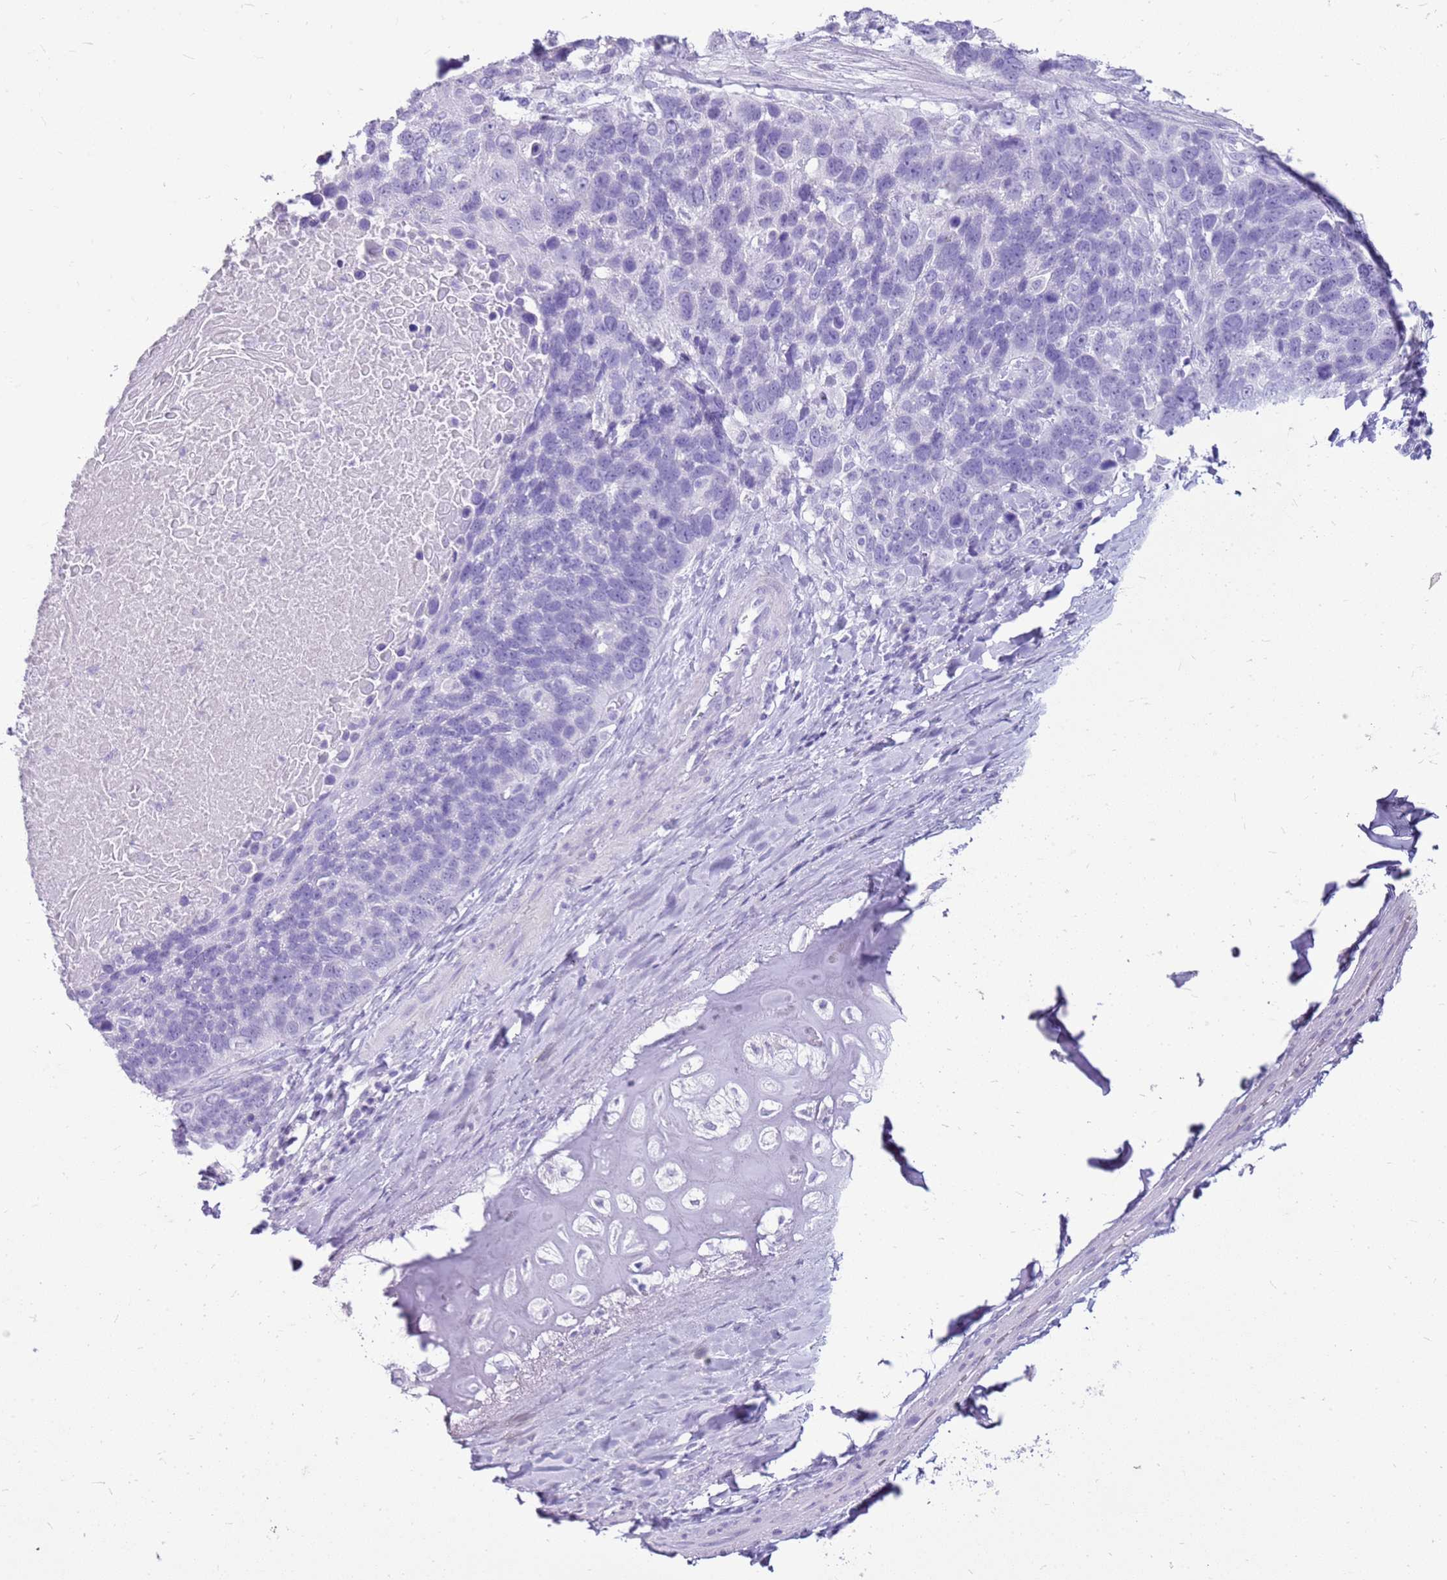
{"staining": {"intensity": "negative", "quantity": "none", "location": "none"}, "tissue": "lung cancer", "cell_type": "Tumor cells", "image_type": "cancer", "snomed": [{"axis": "morphology", "description": "Squamous cell carcinoma, NOS"}, {"axis": "topography", "description": "Lung"}], "caption": "DAB immunohistochemical staining of human lung cancer (squamous cell carcinoma) displays no significant positivity in tumor cells.", "gene": "CA8", "patient": {"sex": "male", "age": 66}}